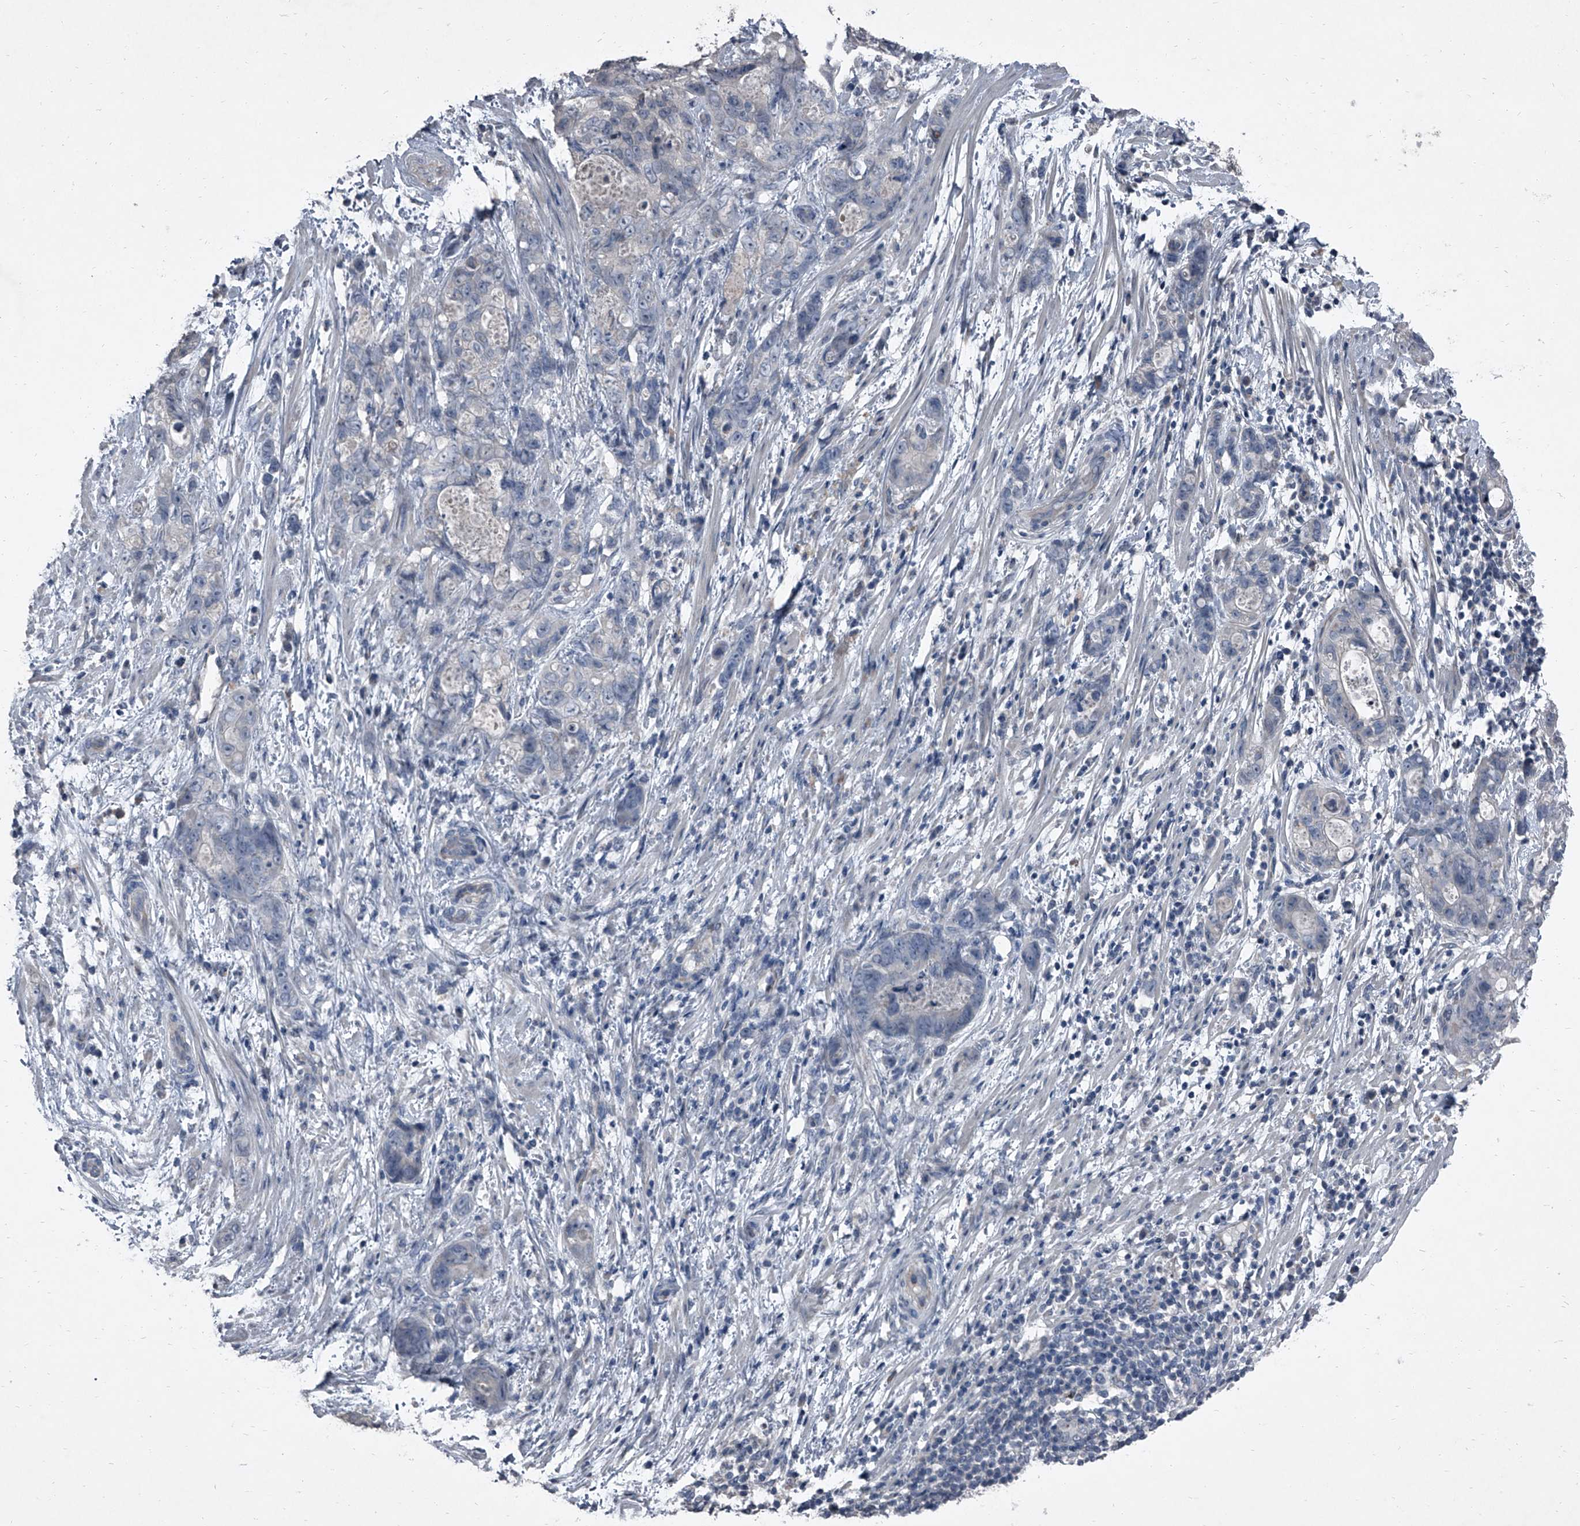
{"staining": {"intensity": "negative", "quantity": "none", "location": "none"}, "tissue": "stomach cancer", "cell_type": "Tumor cells", "image_type": "cancer", "snomed": [{"axis": "morphology", "description": "Normal tissue, NOS"}, {"axis": "morphology", "description": "Adenocarcinoma, NOS"}, {"axis": "topography", "description": "Stomach"}], "caption": "DAB (3,3'-diaminobenzidine) immunohistochemical staining of stomach cancer (adenocarcinoma) reveals no significant positivity in tumor cells.", "gene": "HEPHL1", "patient": {"sex": "female", "age": 89}}